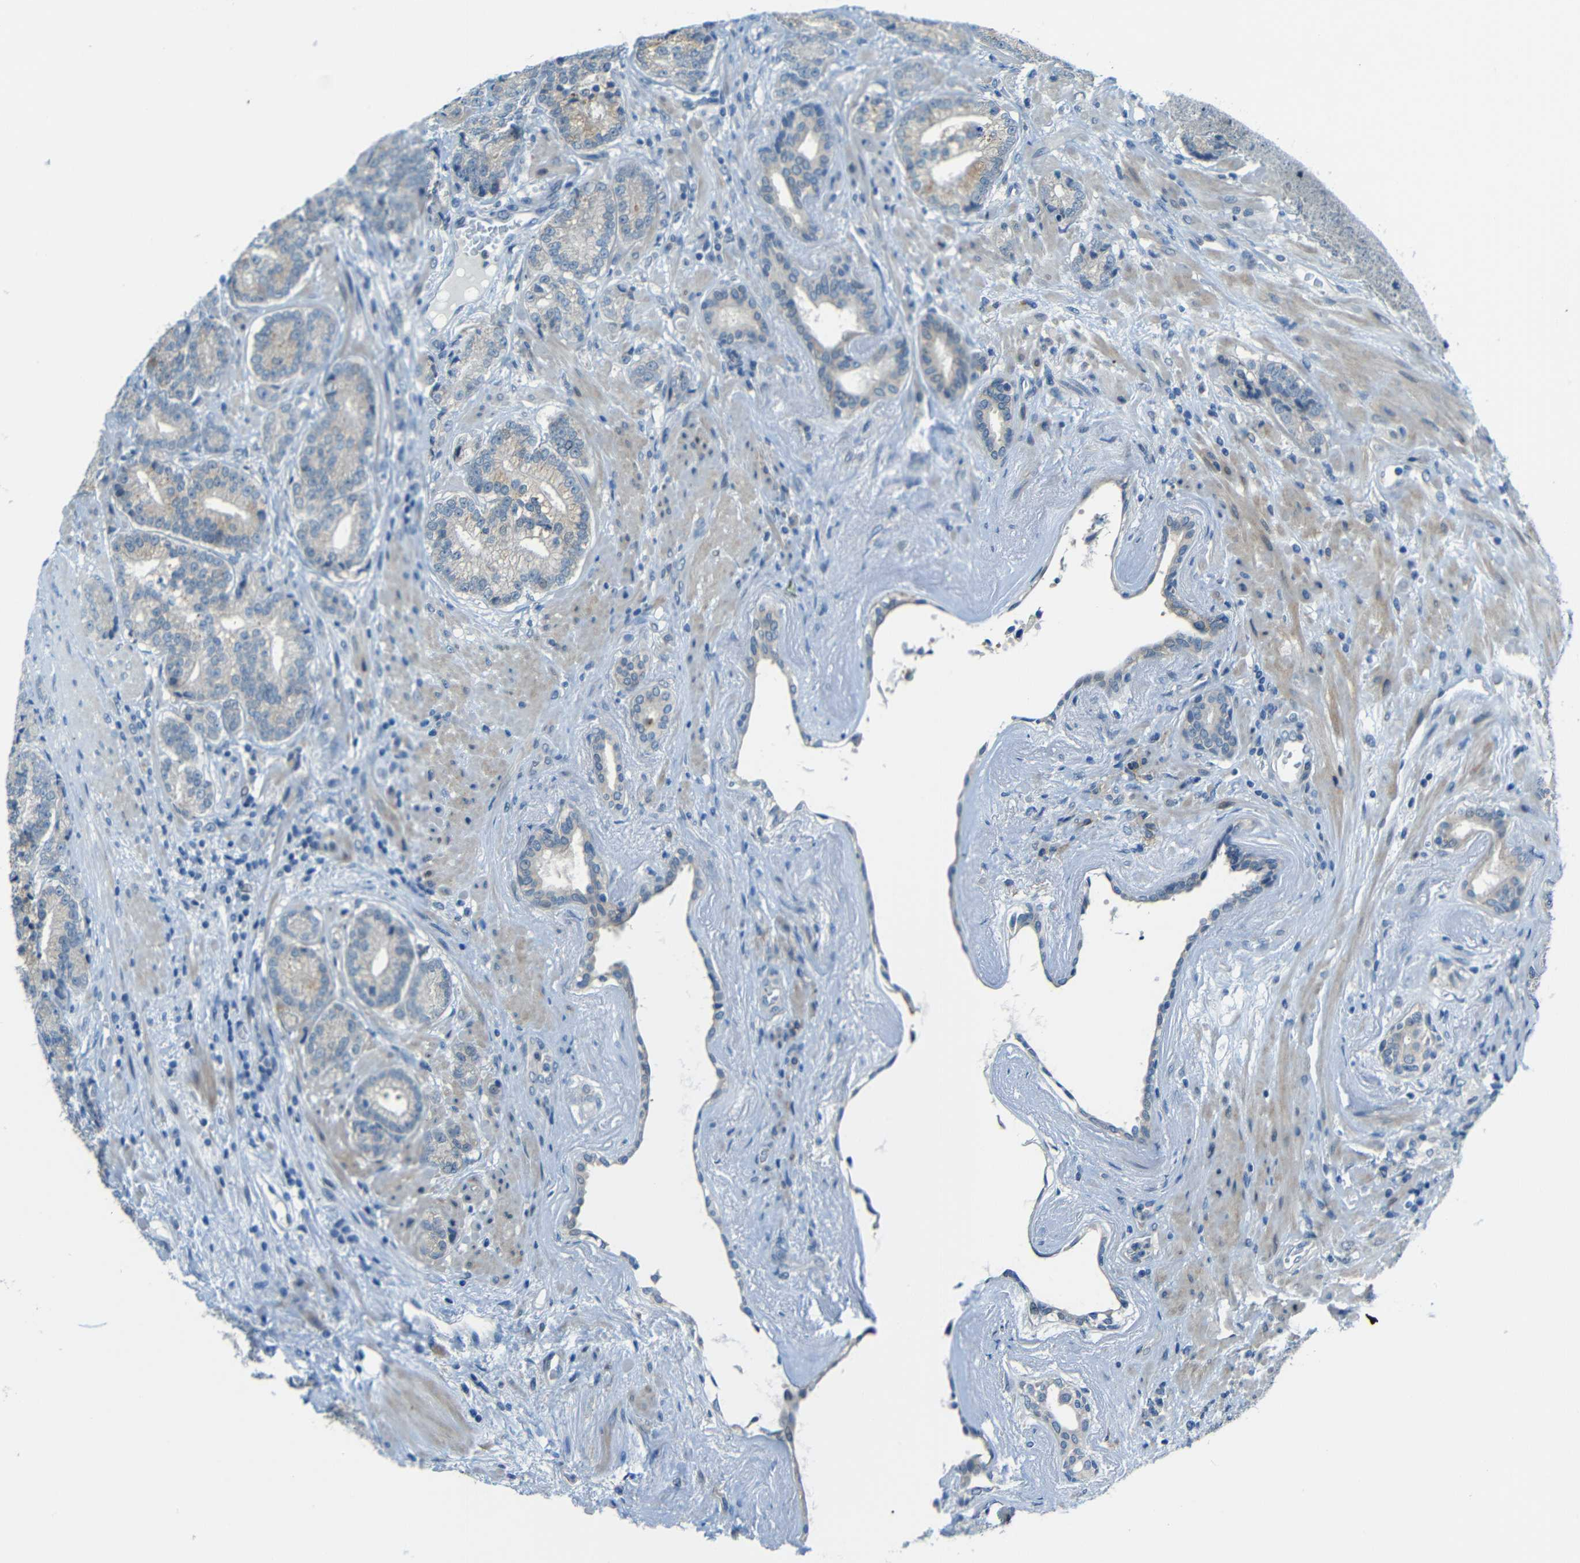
{"staining": {"intensity": "moderate", "quantity": "25%-75%", "location": "cytoplasmic/membranous"}, "tissue": "prostate cancer", "cell_type": "Tumor cells", "image_type": "cancer", "snomed": [{"axis": "morphology", "description": "Adenocarcinoma, High grade"}, {"axis": "topography", "description": "Prostate"}], "caption": "Immunohistochemistry (IHC) of prostate adenocarcinoma (high-grade) exhibits medium levels of moderate cytoplasmic/membranous expression in about 25%-75% of tumor cells. Nuclei are stained in blue.", "gene": "ANKRD22", "patient": {"sex": "male", "age": 61}}